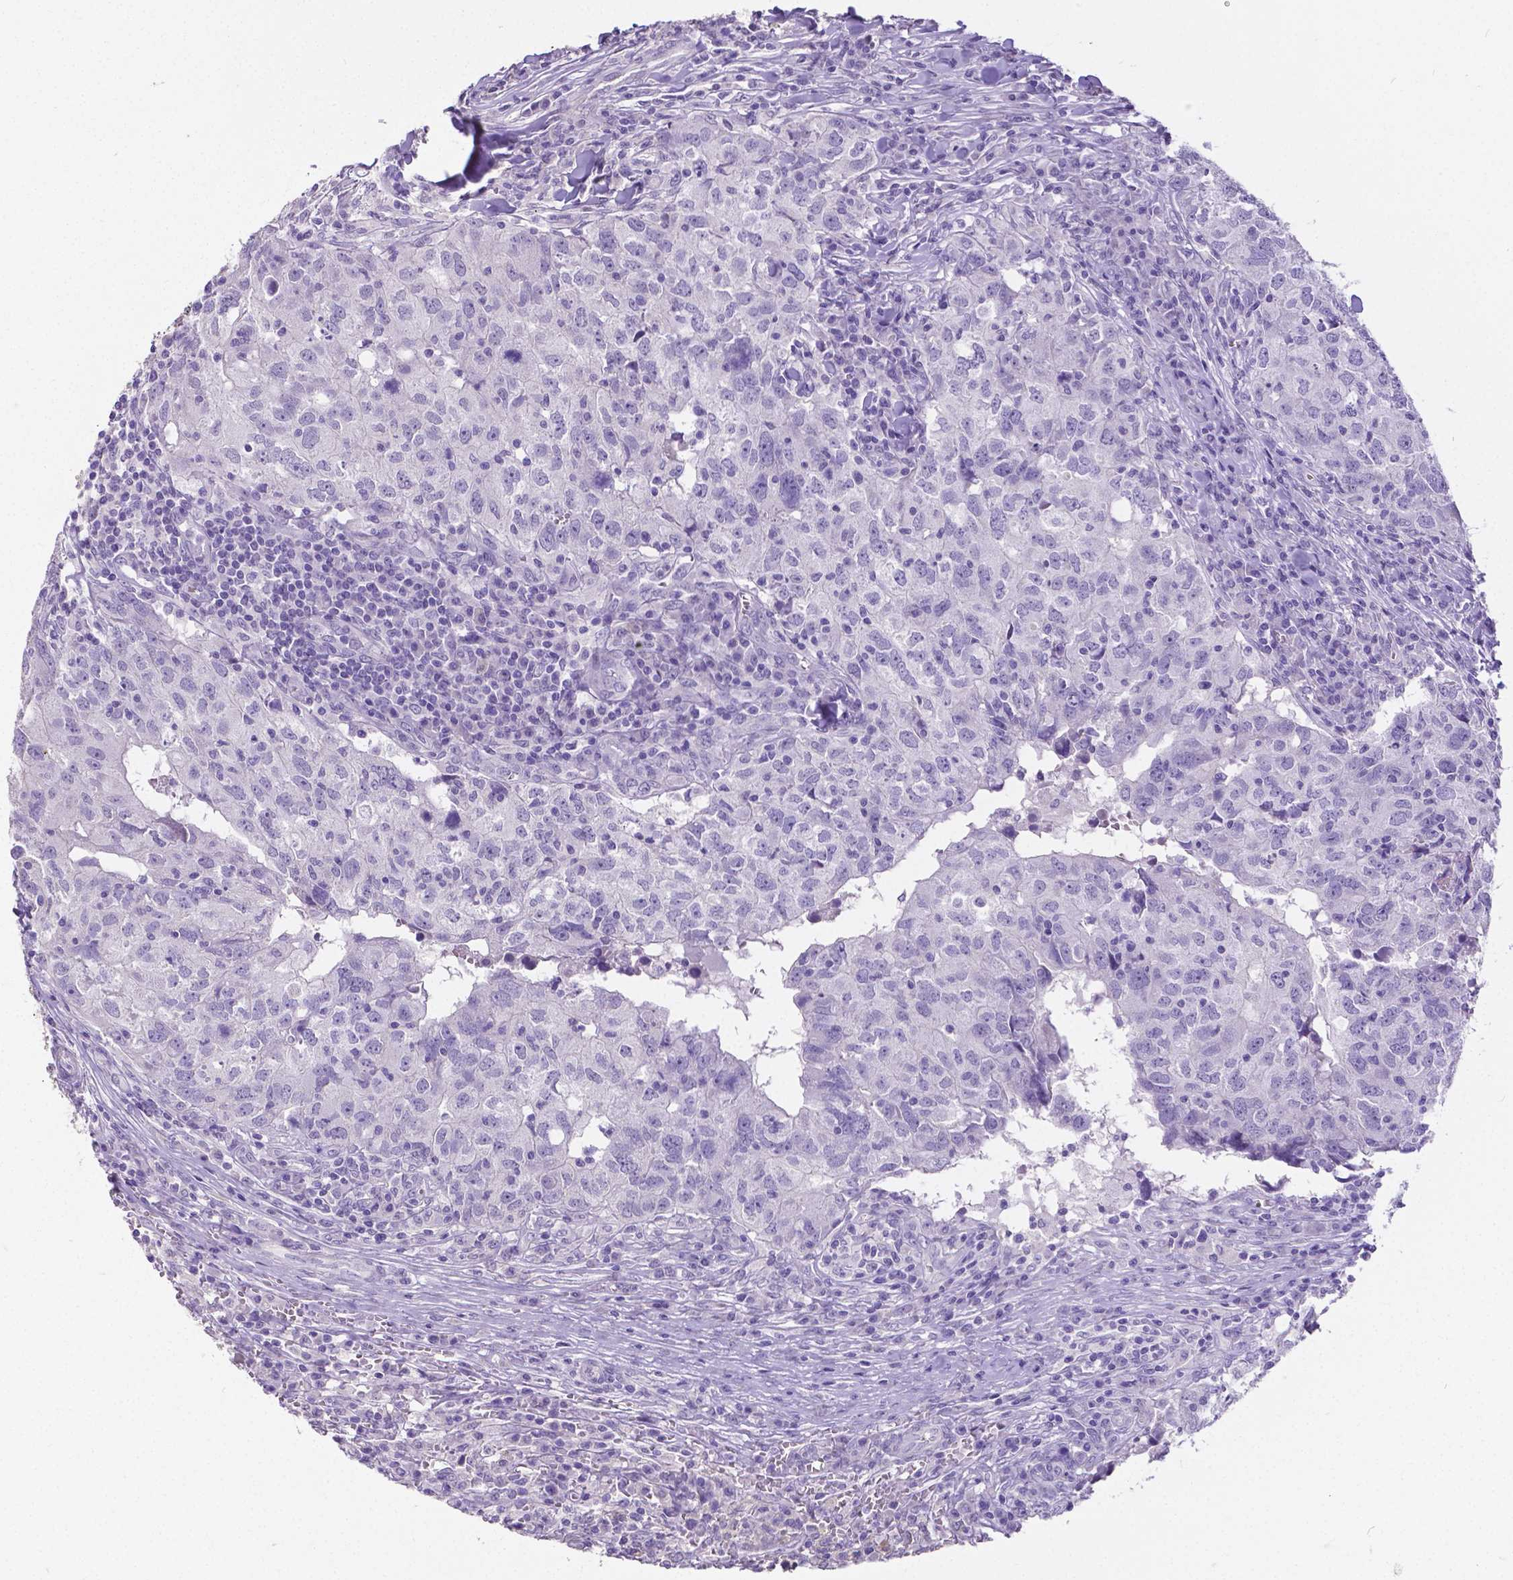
{"staining": {"intensity": "negative", "quantity": "none", "location": "none"}, "tissue": "breast cancer", "cell_type": "Tumor cells", "image_type": "cancer", "snomed": [{"axis": "morphology", "description": "Duct carcinoma"}, {"axis": "topography", "description": "Breast"}], "caption": "Immunohistochemistry of human breast cancer exhibits no expression in tumor cells.", "gene": "SATB2", "patient": {"sex": "female", "age": 30}}